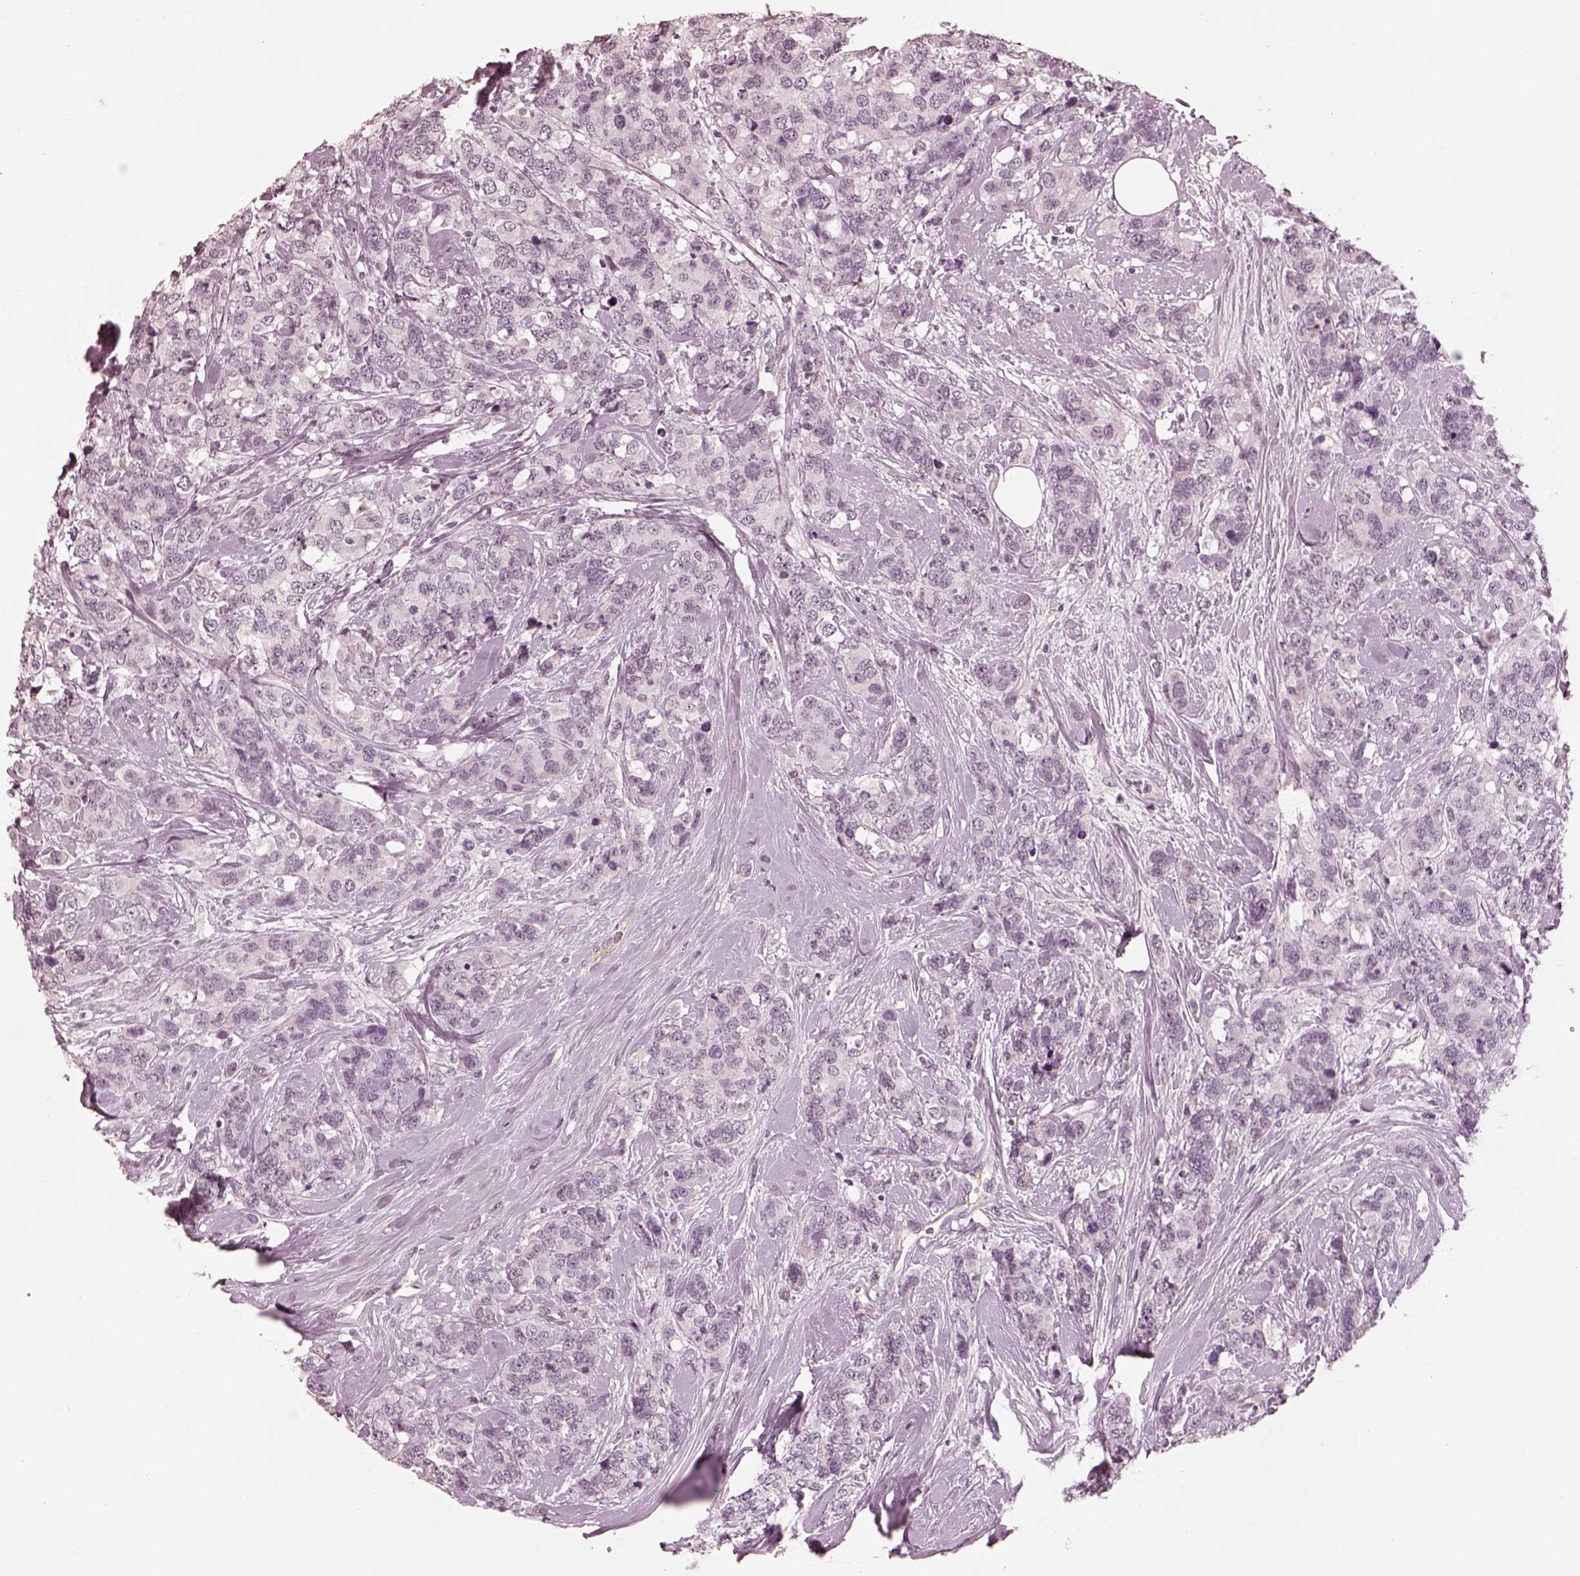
{"staining": {"intensity": "negative", "quantity": "none", "location": "none"}, "tissue": "breast cancer", "cell_type": "Tumor cells", "image_type": "cancer", "snomed": [{"axis": "morphology", "description": "Lobular carcinoma"}, {"axis": "topography", "description": "Breast"}], "caption": "An image of breast cancer (lobular carcinoma) stained for a protein shows no brown staining in tumor cells.", "gene": "KCNA2", "patient": {"sex": "female", "age": 59}}